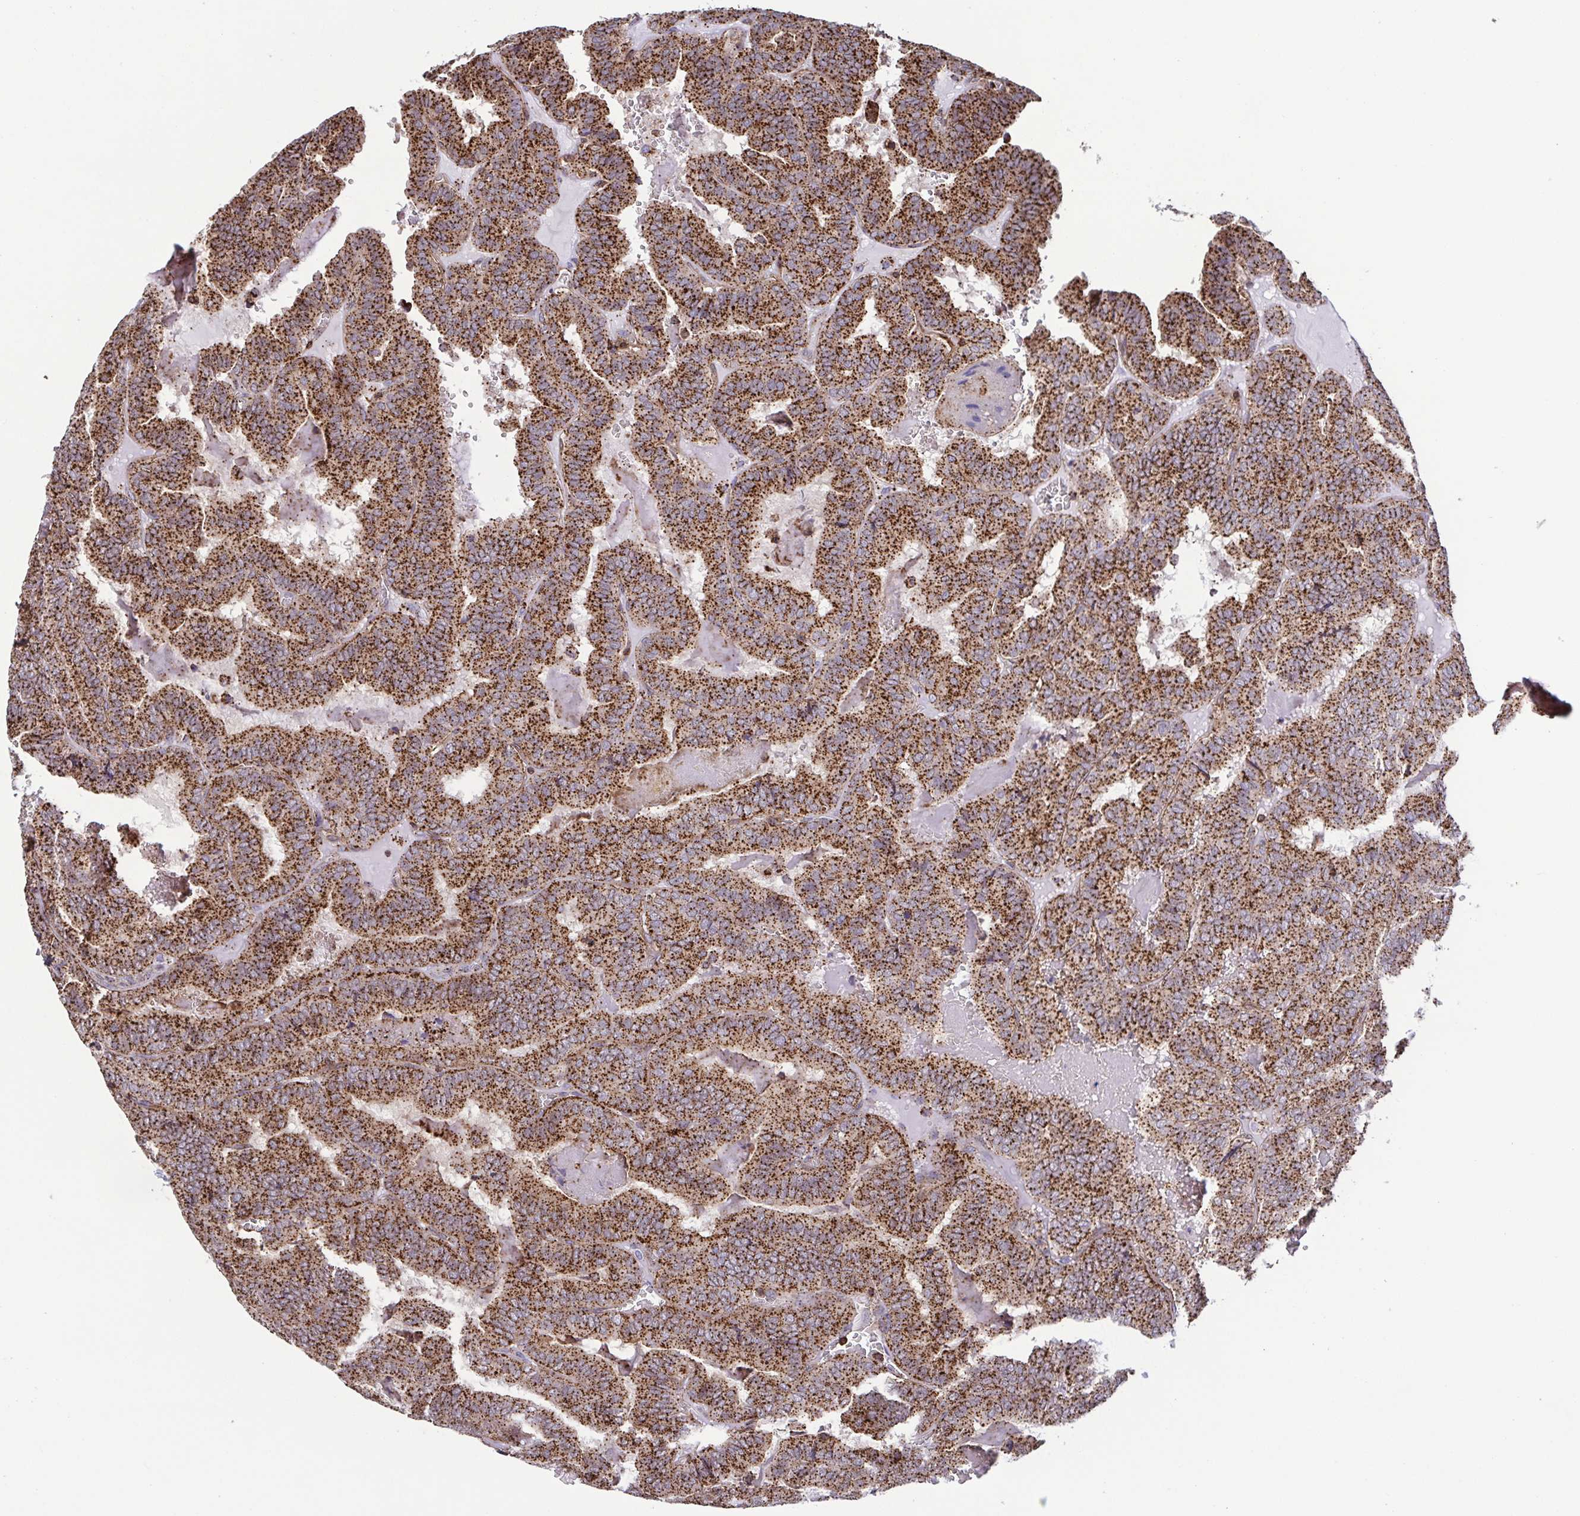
{"staining": {"intensity": "moderate", "quantity": ">75%", "location": "cytoplasmic/membranous"}, "tissue": "thyroid cancer", "cell_type": "Tumor cells", "image_type": "cancer", "snomed": [{"axis": "morphology", "description": "Papillary adenocarcinoma, NOS"}, {"axis": "topography", "description": "Thyroid gland"}], "caption": "Tumor cells reveal medium levels of moderate cytoplasmic/membranous expression in approximately >75% of cells in thyroid papillary adenocarcinoma.", "gene": "CHMP1B", "patient": {"sex": "female", "age": 75}}